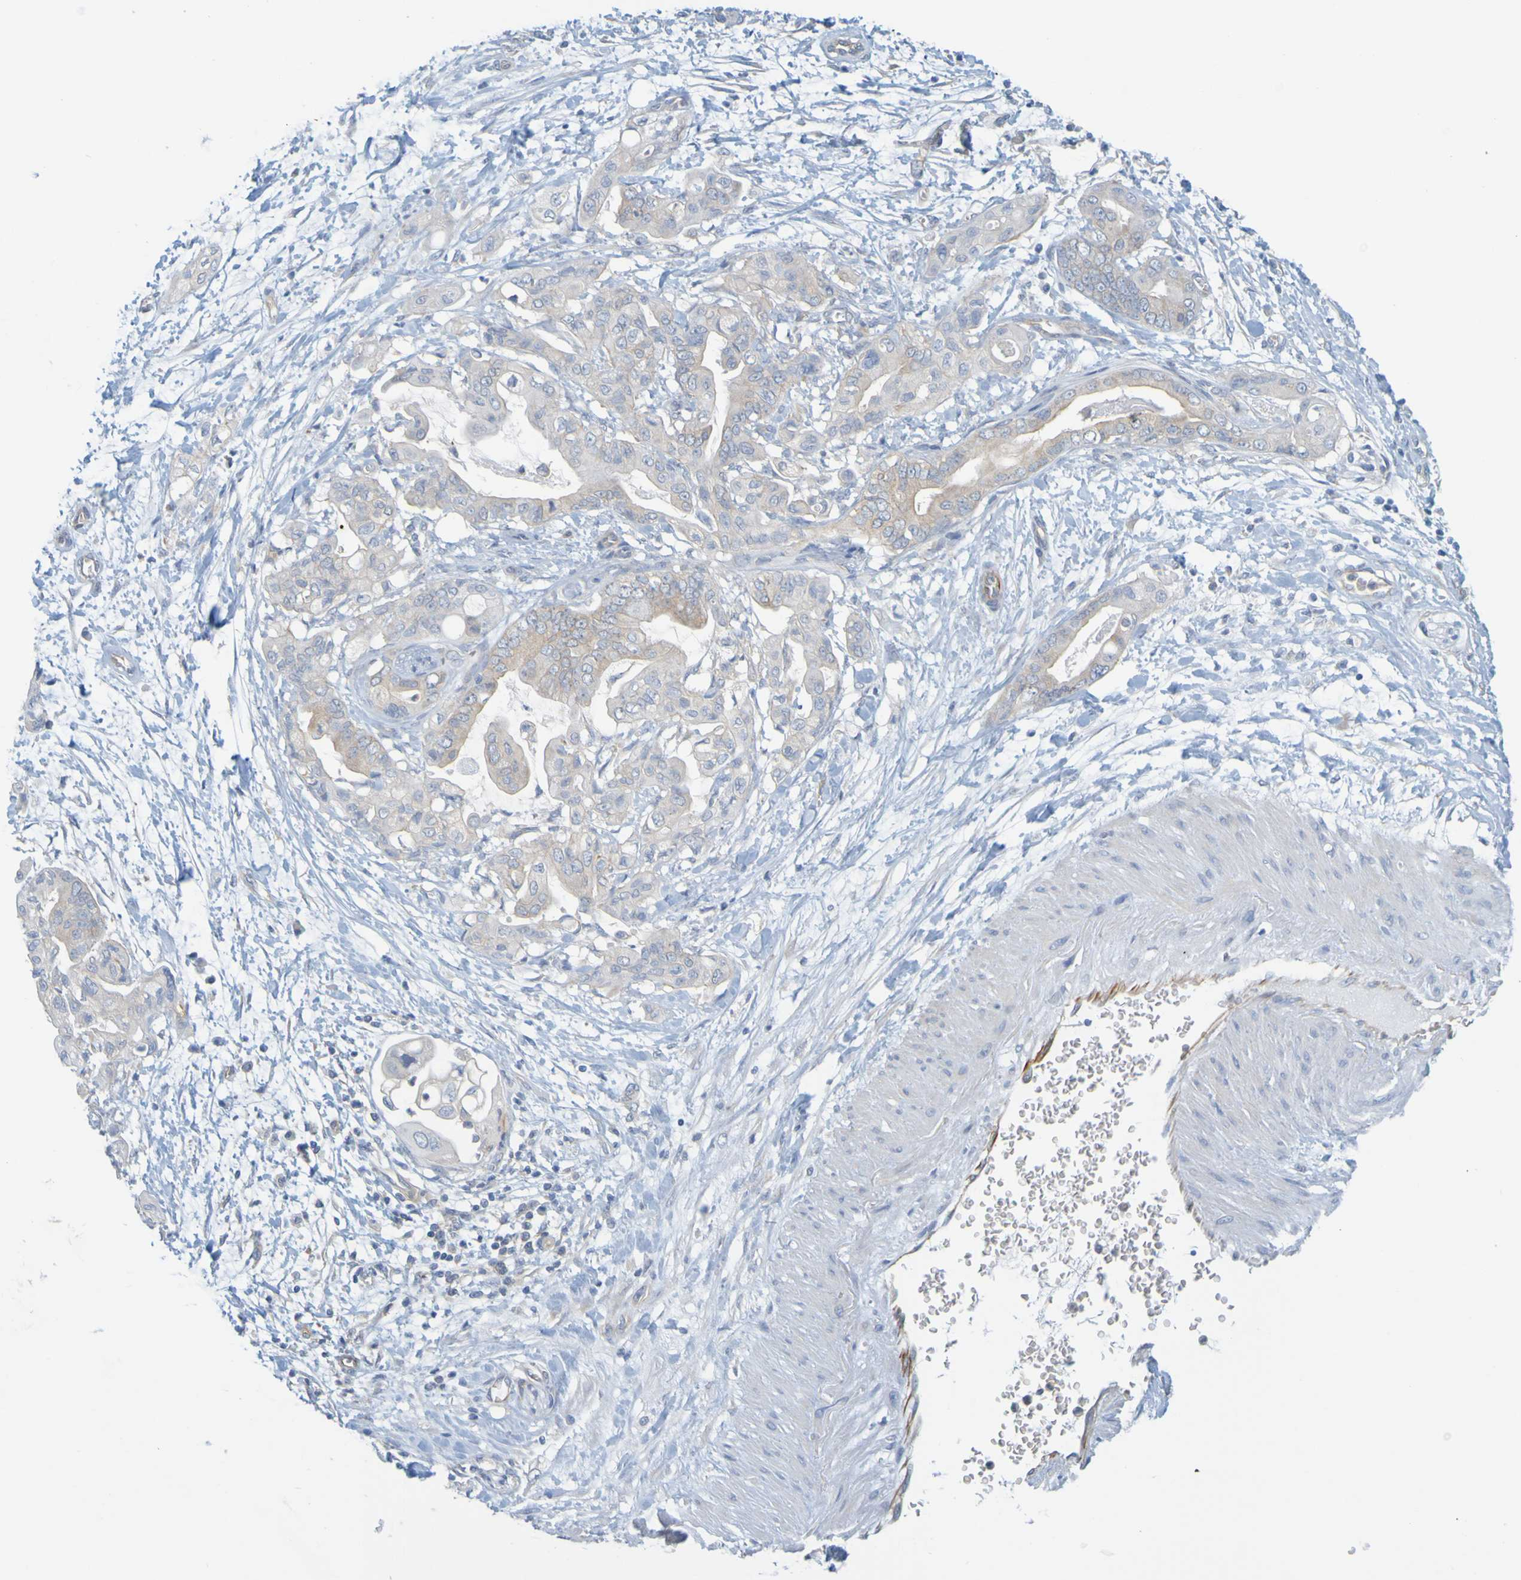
{"staining": {"intensity": "weak", "quantity": ">75%", "location": "cytoplasmic/membranous"}, "tissue": "pancreatic cancer", "cell_type": "Tumor cells", "image_type": "cancer", "snomed": [{"axis": "morphology", "description": "Adenocarcinoma, NOS"}, {"axis": "topography", "description": "Pancreas"}], "caption": "This photomicrograph exhibits immunohistochemistry (IHC) staining of pancreatic cancer, with low weak cytoplasmic/membranous positivity in about >75% of tumor cells.", "gene": "APPL1", "patient": {"sex": "female", "age": 75}}